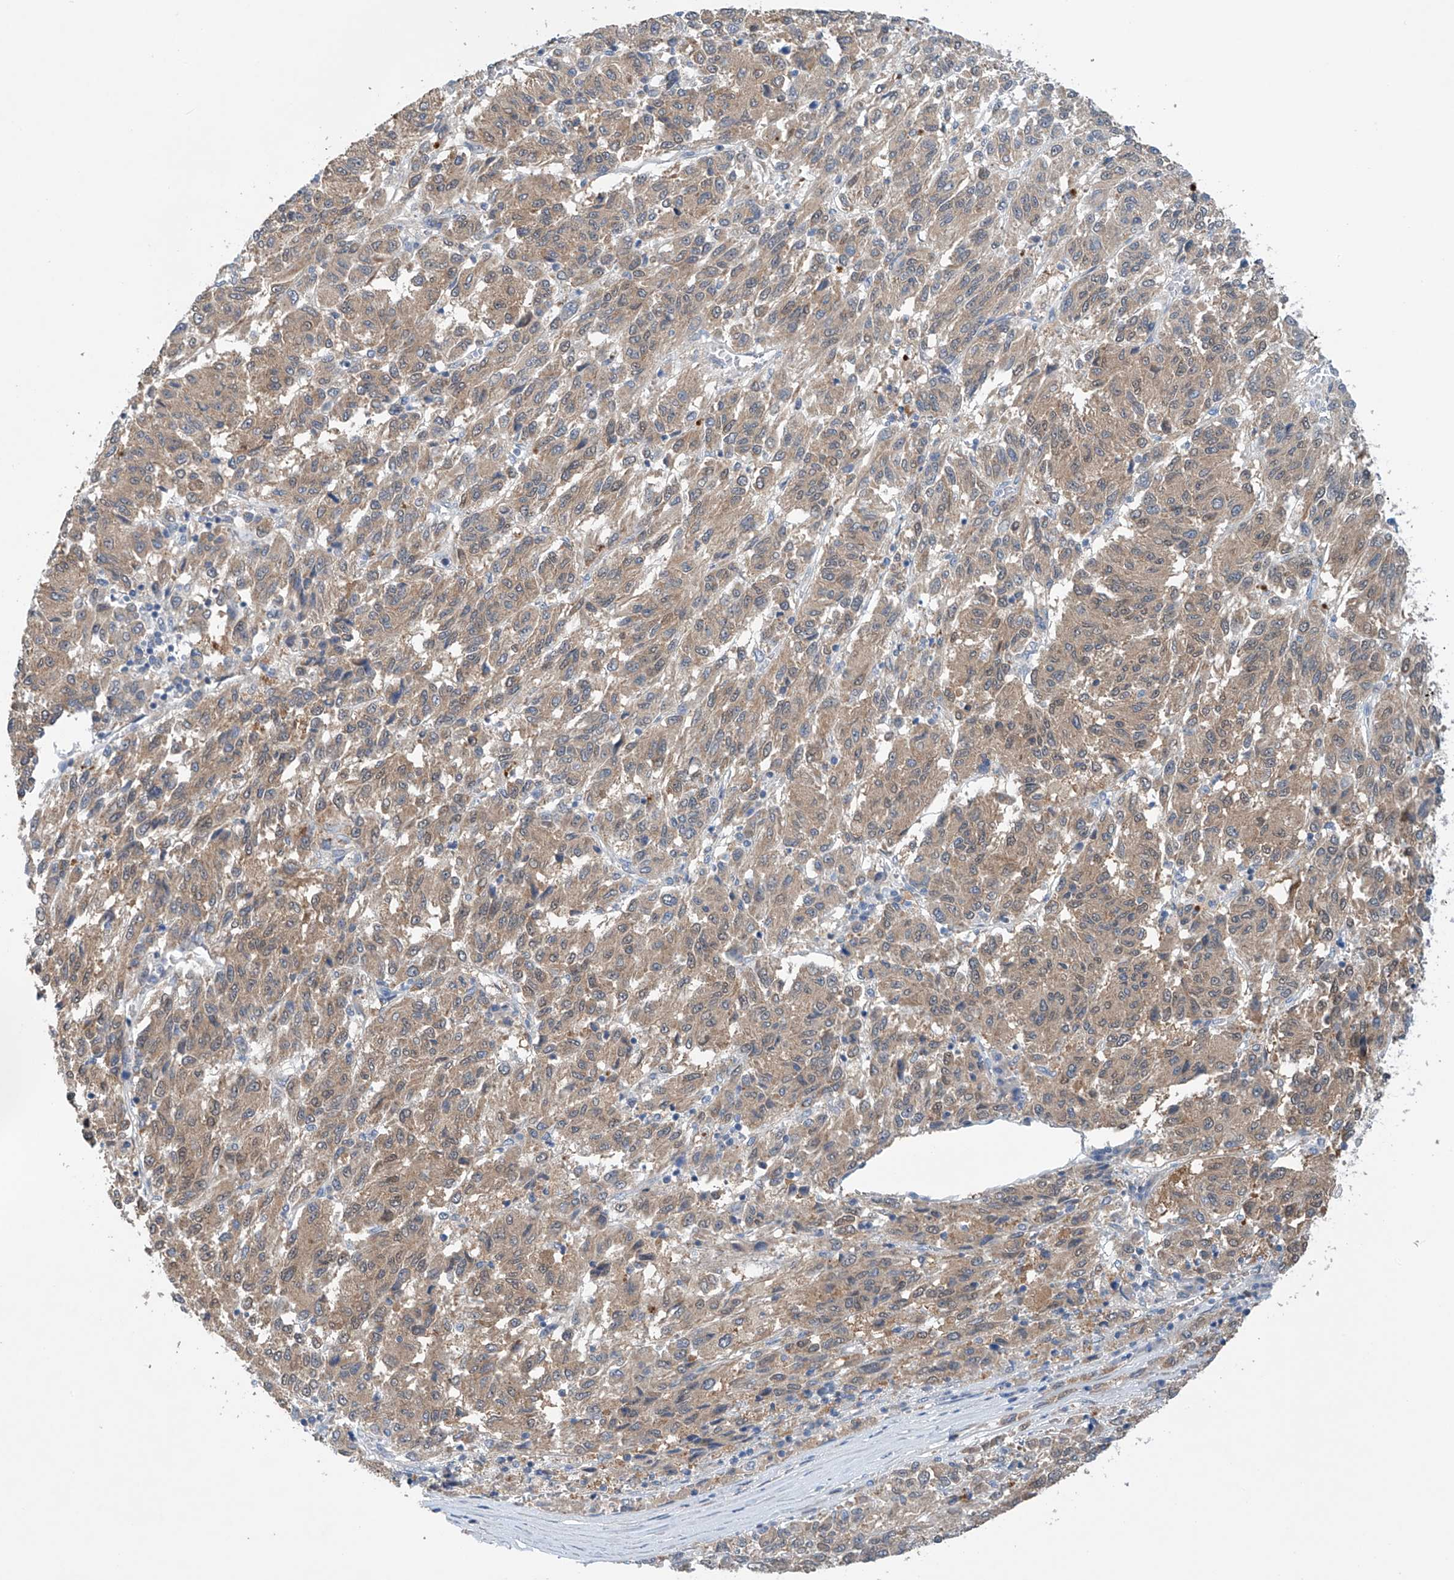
{"staining": {"intensity": "weak", "quantity": ">75%", "location": "cytoplasmic/membranous"}, "tissue": "melanoma", "cell_type": "Tumor cells", "image_type": "cancer", "snomed": [{"axis": "morphology", "description": "Malignant melanoma, Metastatic site"}, {"axis": "topography", "description": "Lung"}], "caption": "About >75% of tumor cells in human malignant melanoma (metastatic site) display weak cytoplasmic/membranous protein staining as visualized by brown immunohistochemical staining.", "gene": "GPC4", "patient": {"sex": "male", "age": 64}}